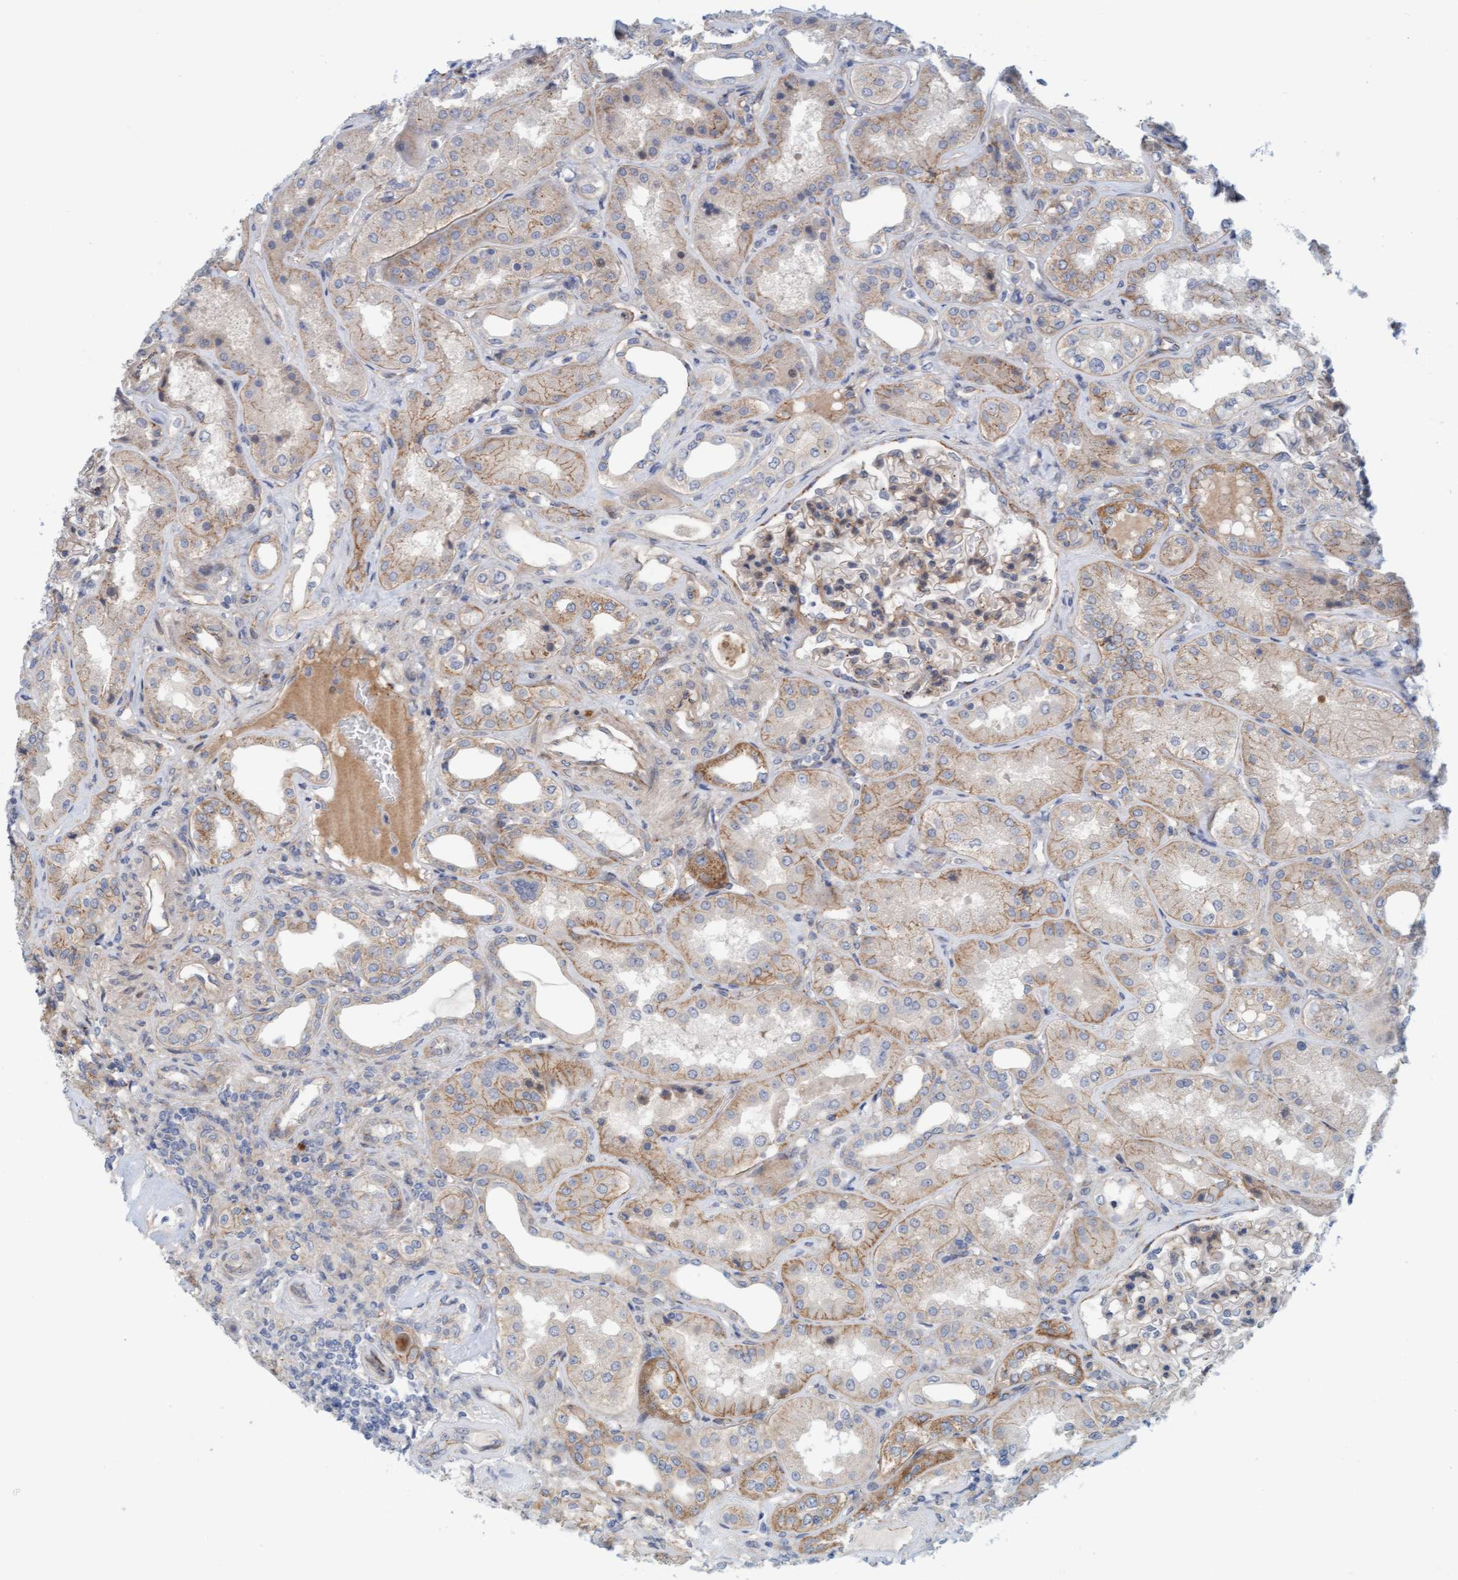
{"staining": {"intensity": "weak", "quantity": "<25%", "location": "cytoplasmic/membranous"}, "tissue": "kidney", "cell_type": "Cells in glomeruli", "image_type": "normal", "snomed": [{"axis": "morphology", "description": "Normal tissue, NOS"}, {"axis": "topography", "description": "Kidney"}], "caption": "IHC of unremarkable human kidney reveals no staining in cells in glomeruli.", "gene": "KRBA2", "patient": {"sex": "female", "age": 56}}